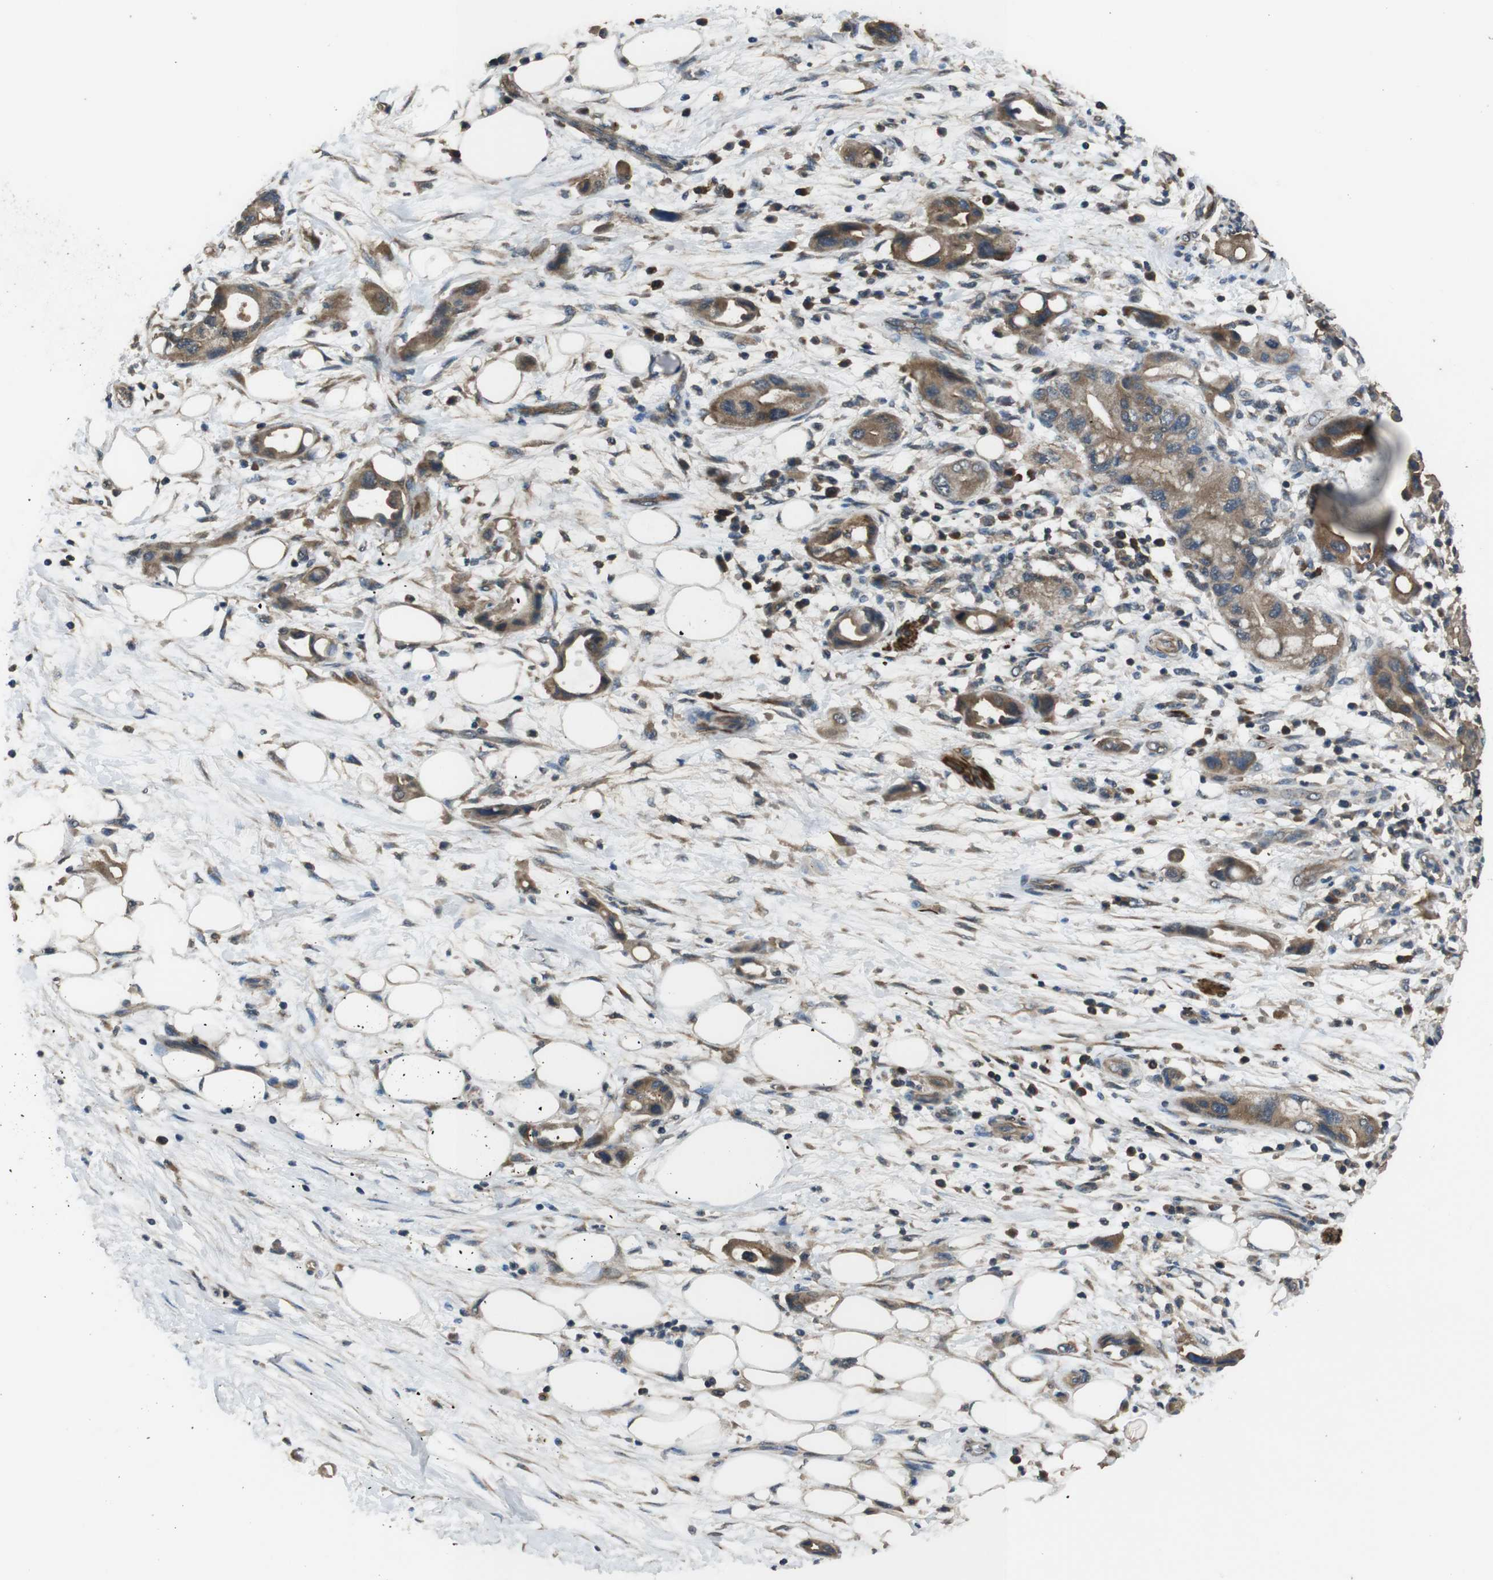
{"staining": {"intensity": "moderate", "quantity": ">75%", "location": "cytoplasmic/membranous"}, "tissue": "pancreatic cancer", "cell_type": "Tumor cells", "image_type": "cancer", "snomed": [{"axis": "morphology", "description": "Adenocarcinoma, NOS"}, {"axis": "topography", "description": "Pancreas"}], "caption": "The photomicrograph shows immunohistochemical staining of adenocarcinoma (pancreatic). There is moderate cytoplasmic/membranous staining is appreciated in approximately >75% of tumor cells.", "gene": "FUT2", "patient": {"sex": "female", "age": 57}}